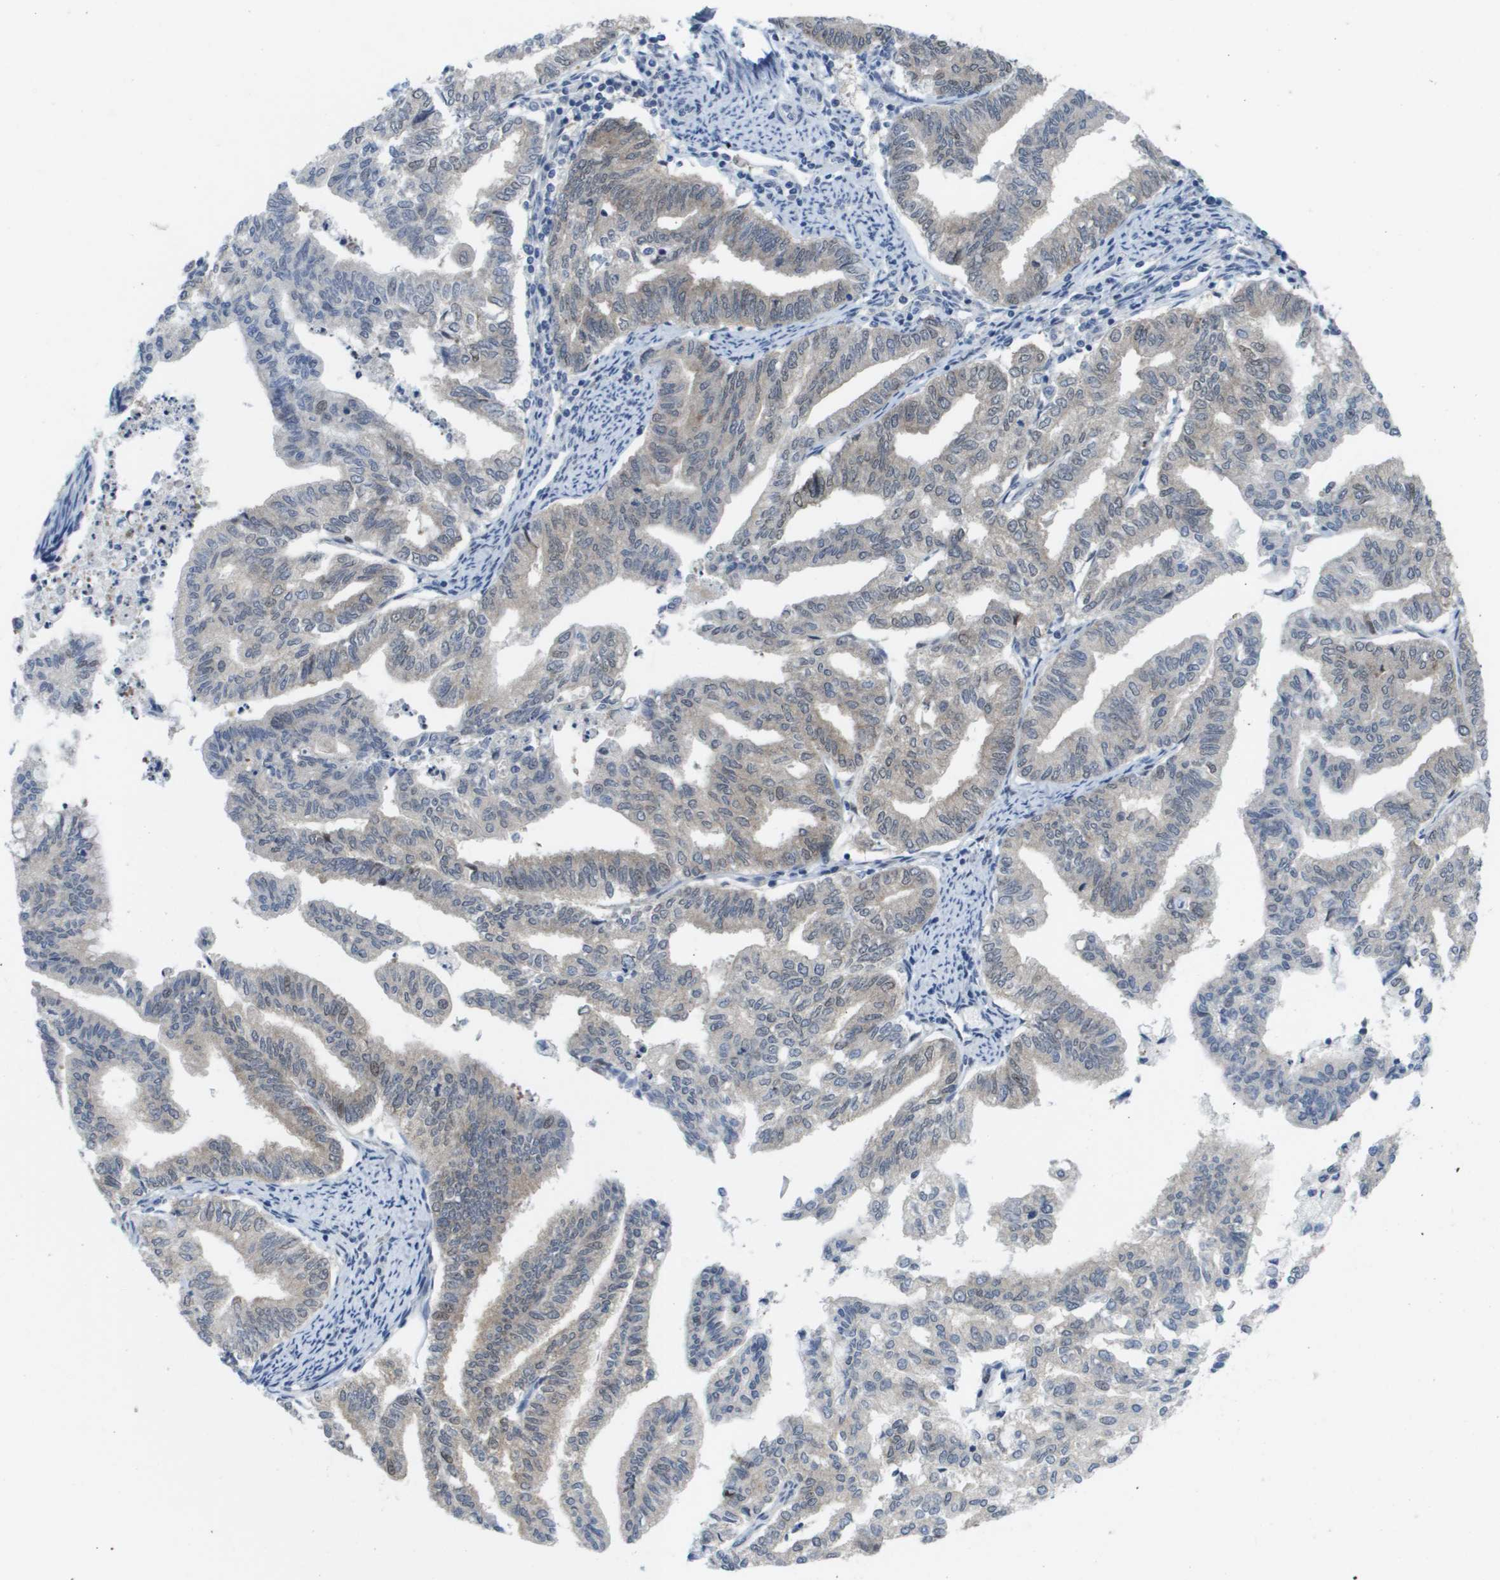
{"staining": {"intensity": "weak", "quantity": "<25%", "location": "nuclear"}, "tissue": "endometrial cancer", "cell_type": "Tumor cells", "image_type": "cancer", "snomed": [{"axis": "morphology", "description": "Adenocarcinoma, NOS"}, {"axis": "topography", "description": "Endometrium"}], "caption": "This is an immunohistochemistry micrograph of adenocarcinoma (endometrial). There is no positivity in tumor cells.", "gene": "FKBP4", "patient": {"sex": "female", "age": 79}}